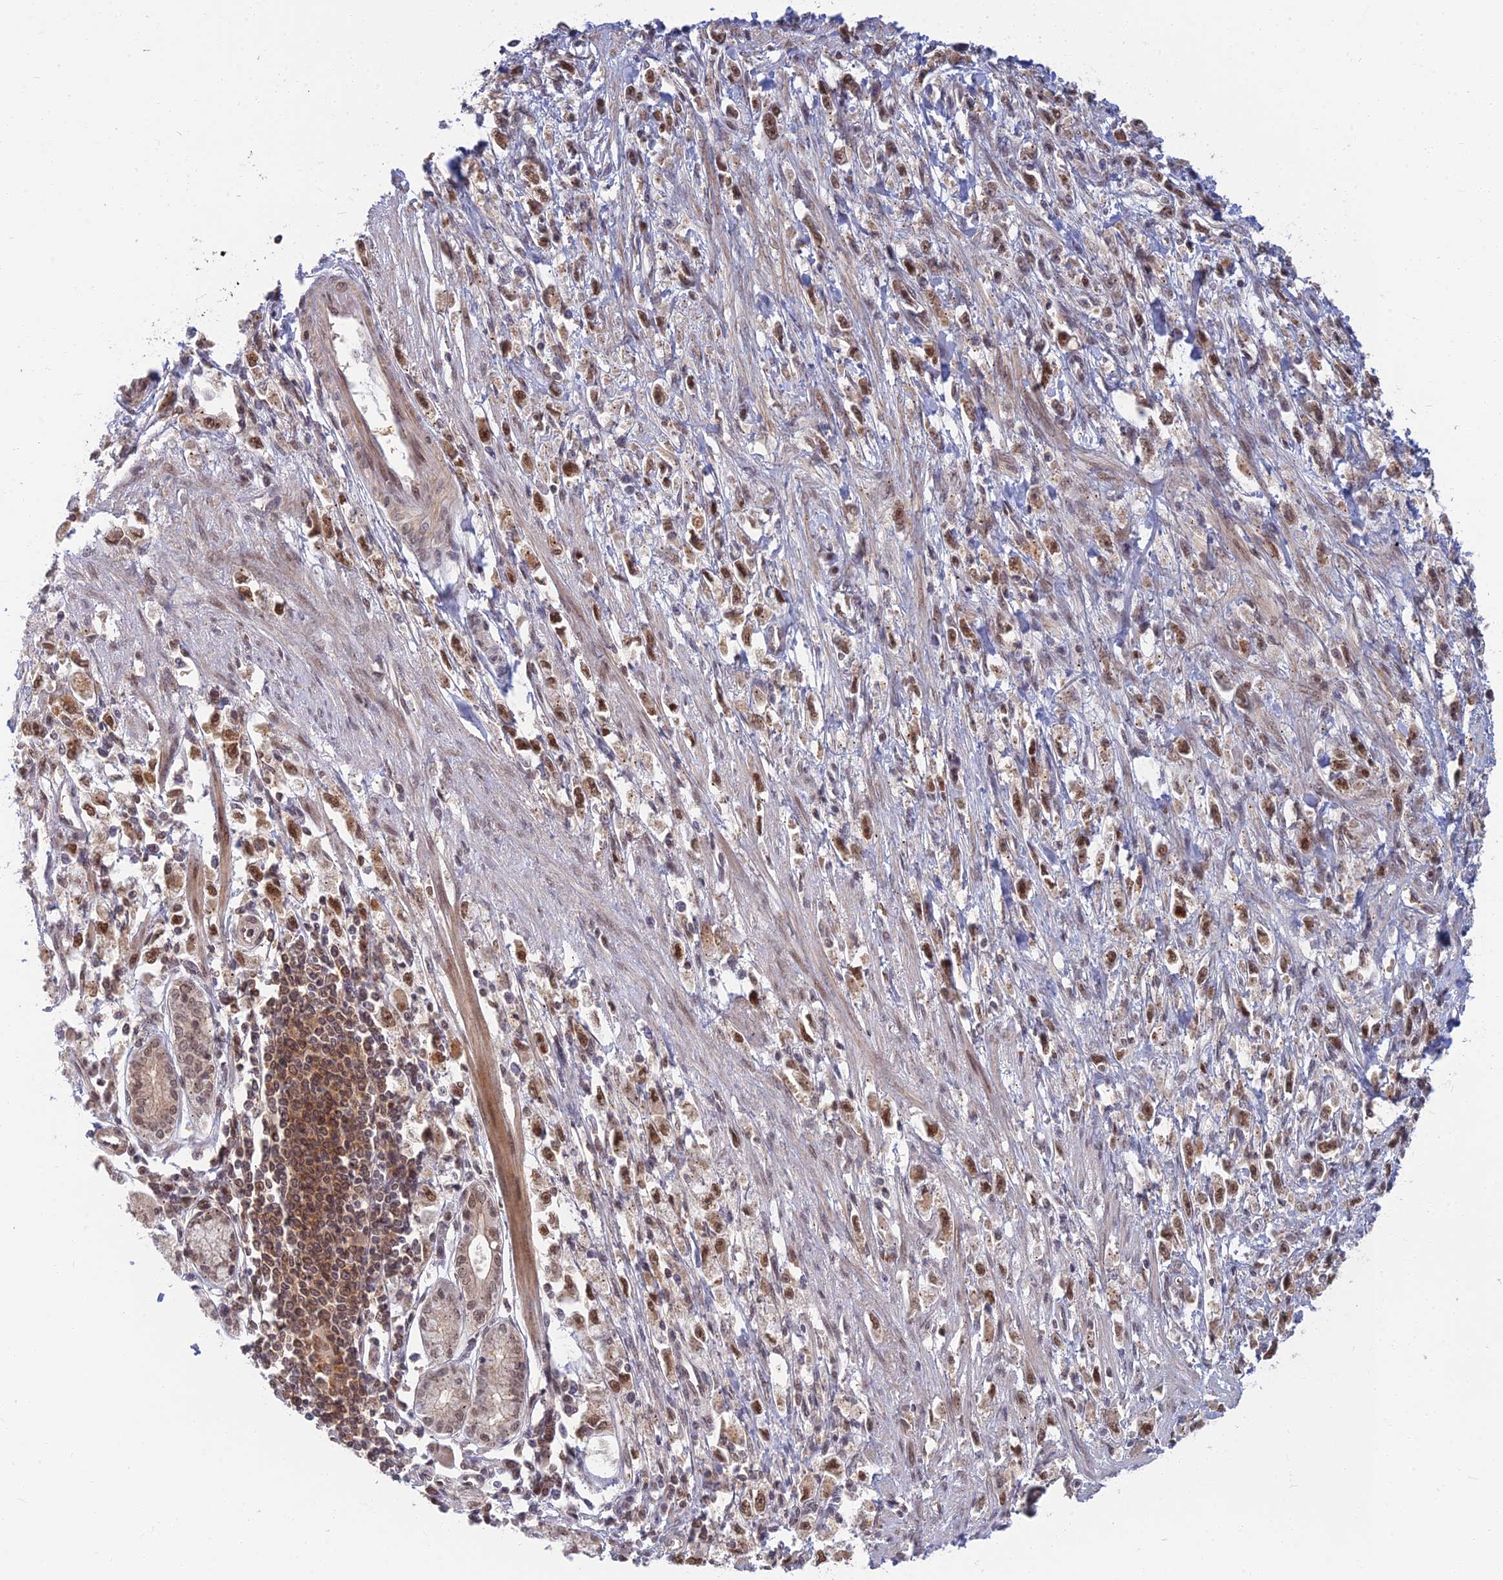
{"staining": {"intensity": "strong", "quantity": ">75%", "location": "nuclear"}, "tissue": "stomach cancer", "cell_type": "Tumor cells", "image_type": "cancer", "snomed": [{"axis": "morphology", "description": "Adenocarcinoma, NOS"}, {"axis": "topography", "description": "Stomach"}], "caption": "A high amount of strong nuclear expression is appreciated in about >75% of tumor cells in stomach cancer (adenocarcinoma) tissue.", "gene": "TCEA2", "patient": {"sex": "female", "age": 59}}